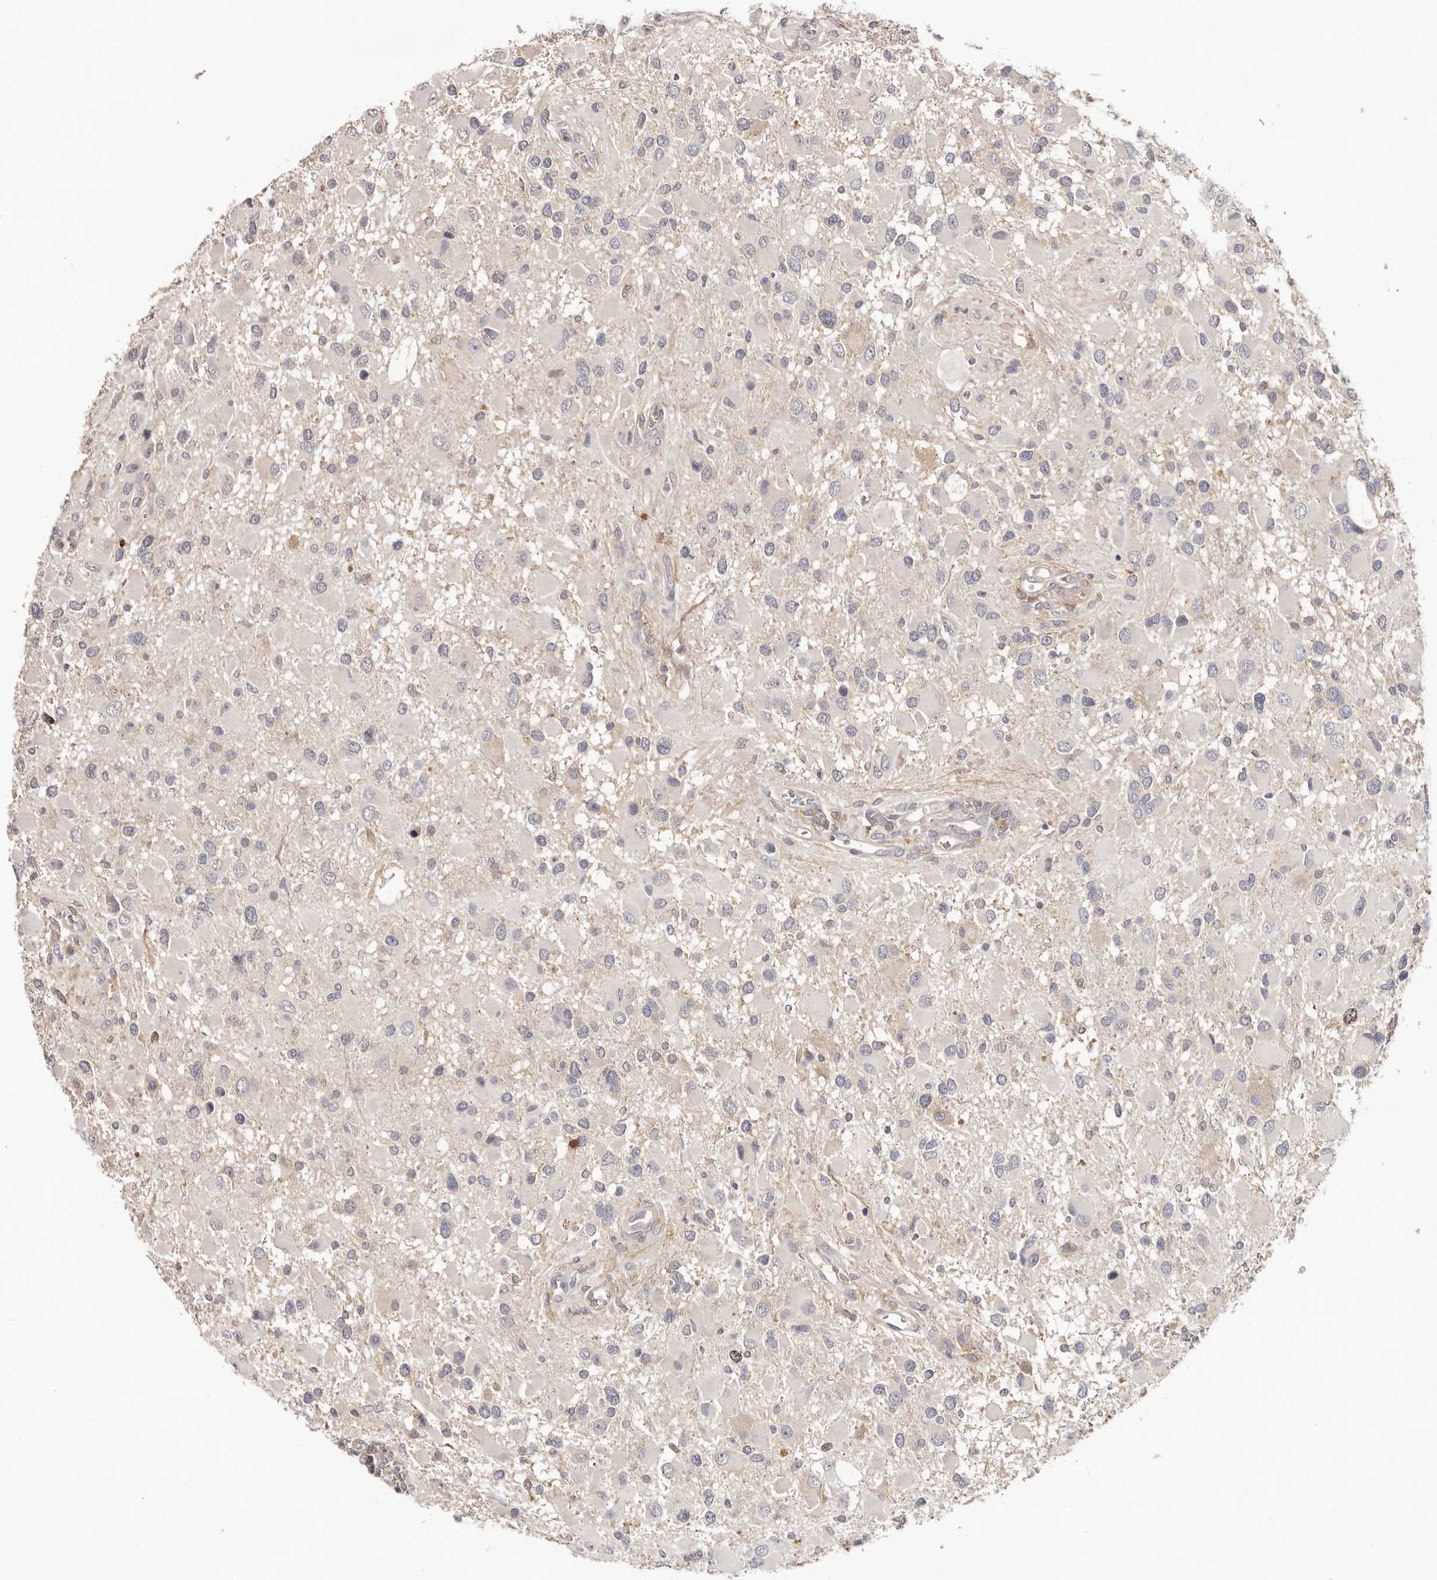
{"staining": {"intensity": "negative", "quantity": "none", "location": "none"}, "tissue": "glioma", "cell_type": "Tumor cells", "image_type": "cancer", "snomed": [{"axis": "morphology", "description": "Glioma, malignant, High grade"}, {"axis": "topography", "description": "Brain"}], "caption": "Histopathology image shows no protein staining in tumor cells of high-grade glioma (malignant) tissue.", "gene": "CCDC190", "patient": {"sex": "male", "age": 53}}